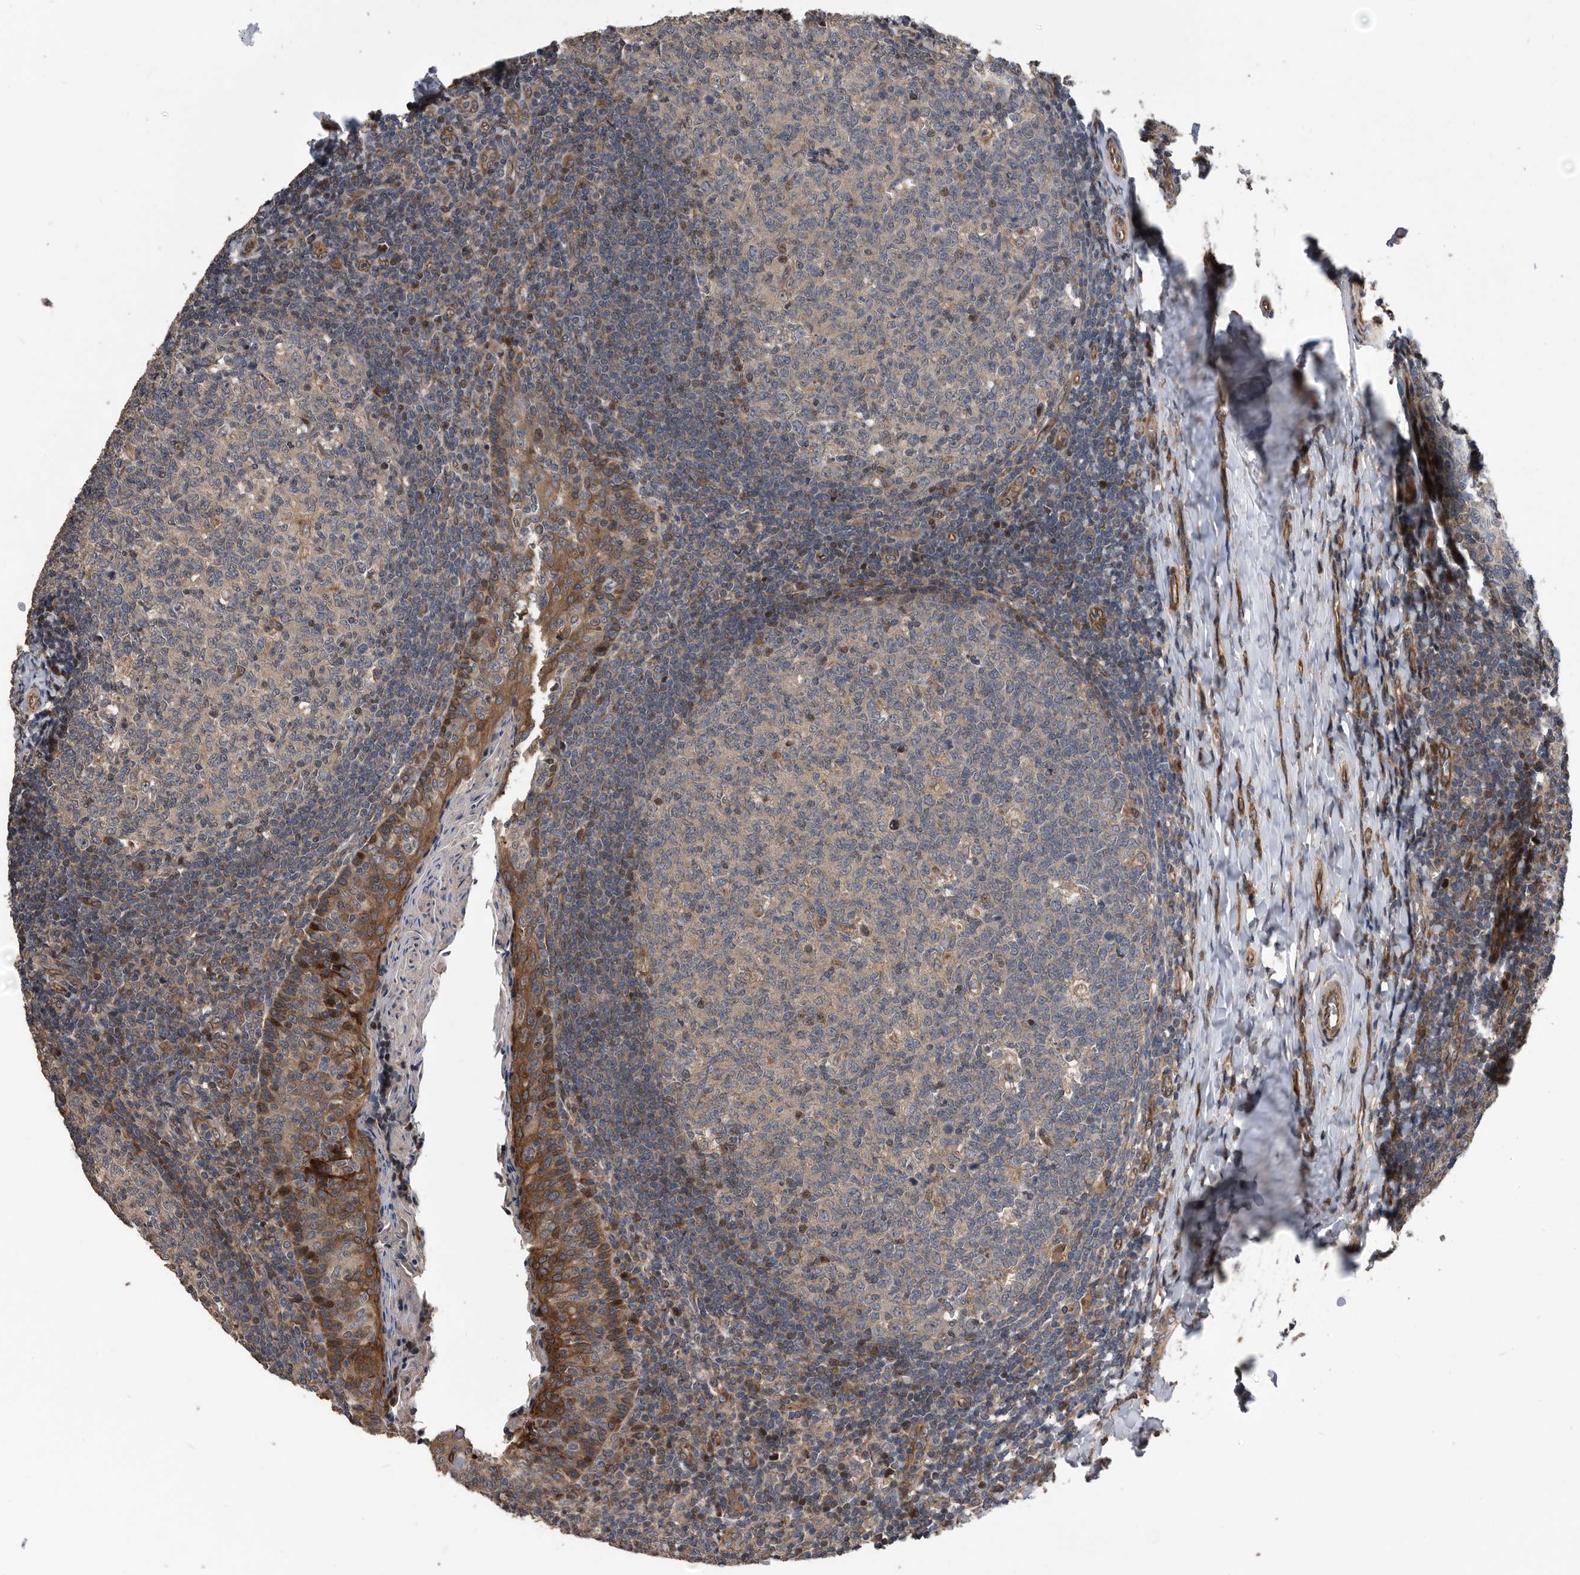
{"staining": {"intensity": "weak", "quantity": "25%-75%", "location": "cytoplasmic/membranous"}, "tissue": "tonsil", "cell_type": "Germinal center cells", "image_type": "normal", "snomed": [{"axis": "morphology", "description": "Normal tissue, NOS"}, {"axis": "topography", "description": "Tonsil"}], "caption": "Immunohistochemical staining of unremarkable human tonsil shows weak cytoplasmic/membranous protein expression in about 25%-75% of germinal center cells. The staining was performed using DAB (3,3'-diaminobenzidine), with brown indicating positive protein expression. Nuclei are stained blue with hematoxylin.", "gene": "SERINC2", "patient": {"sex": "female", "age": 19}}